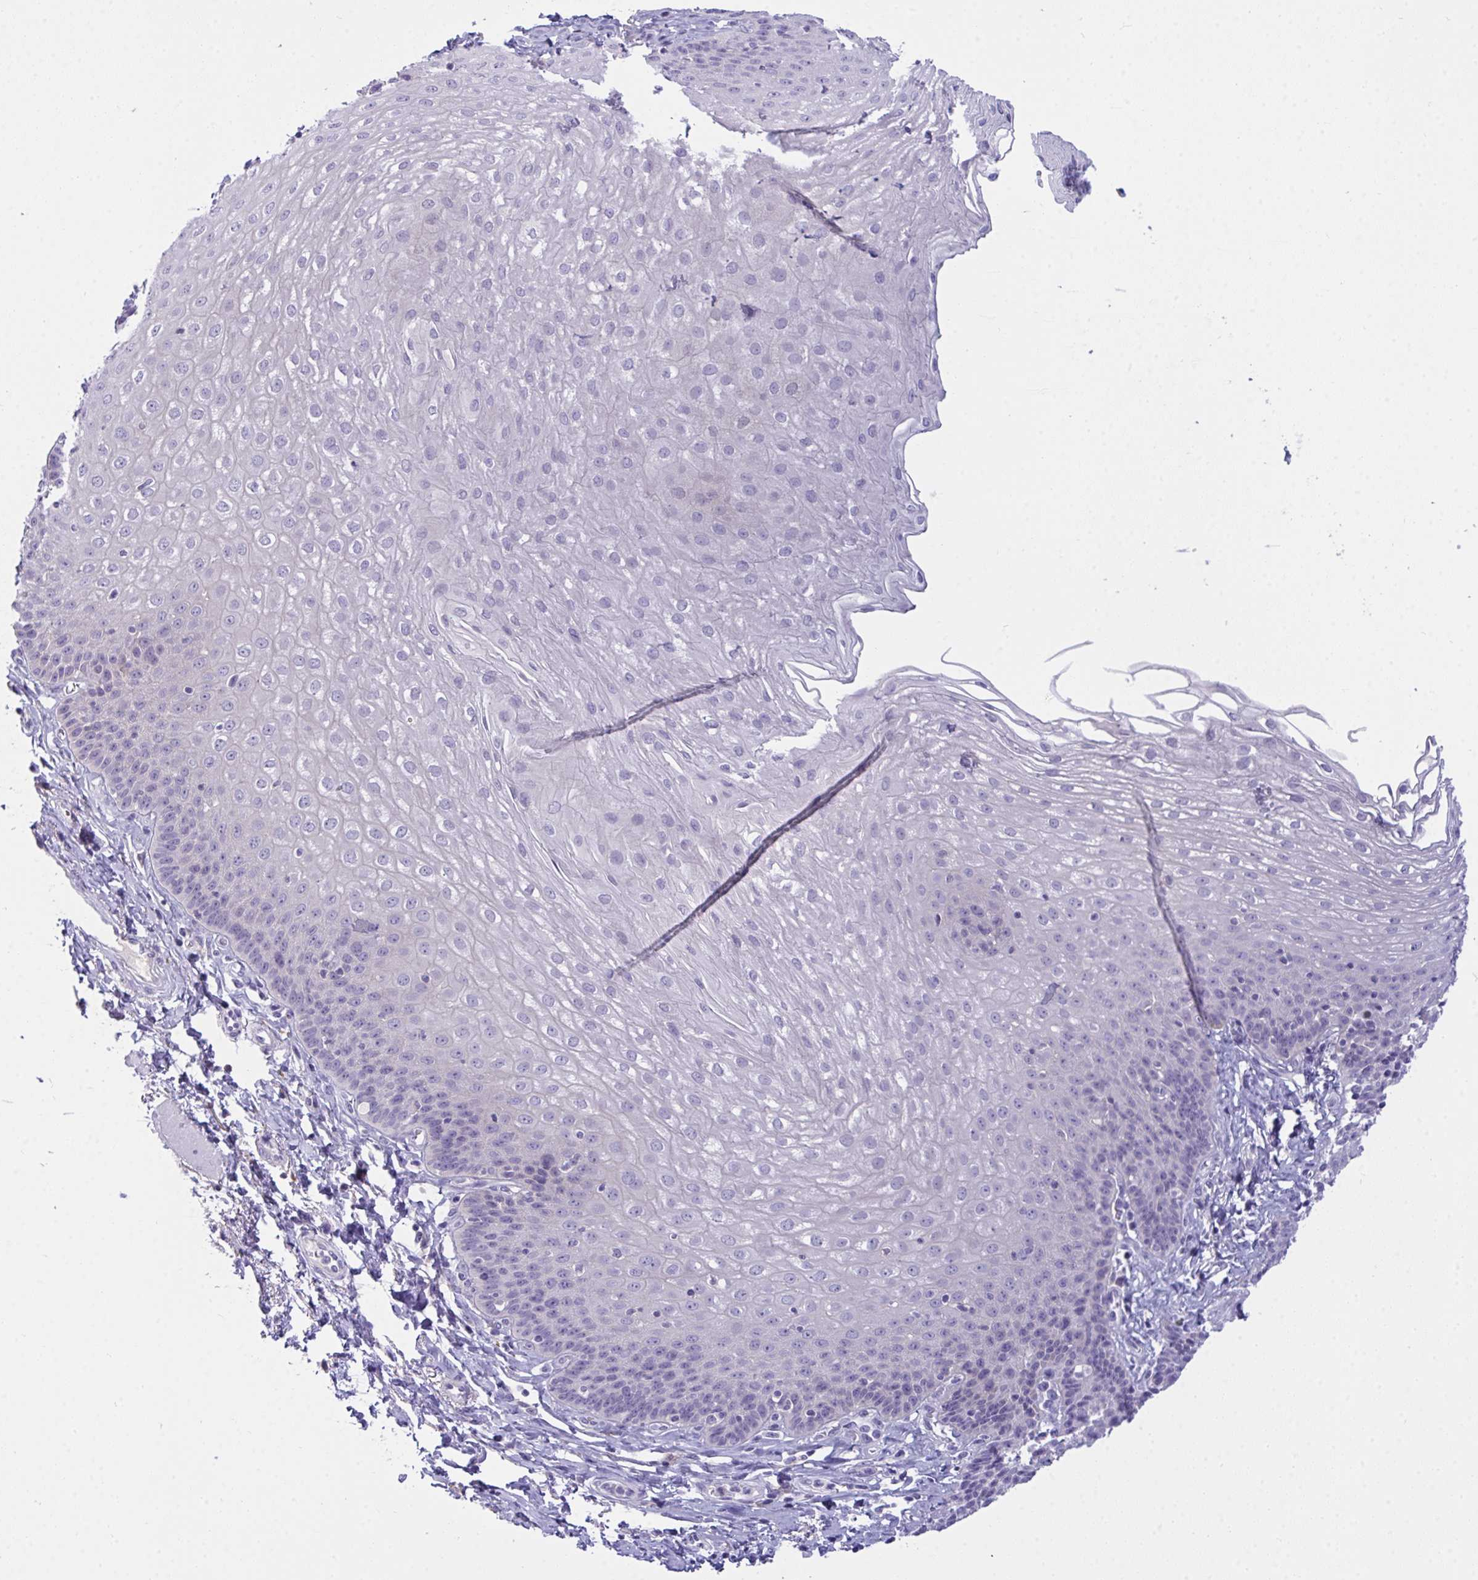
{"staining": {"intensity": "negative", "quantity": "none", "location": "none"}, "tissue": "esophagus", "cell_type": "Squamous epithelial cells", "image_type": "normal", "snomed": [{"axis": "morphology", "description": "Normal tissue, NOS"}, {"axis": "topography", "description": "Esophagus"}], "caption": "High magnification brightfield microscopy of unremarkable esophagus stained with DAB (3,3'-diaminobenzidine) (brown) and counterstained with hematoxylin (blue): squamous epithelial cells show no significant positivity. (DAB (3,3'-diaminobenzidine) immunohistochemistry (IHC), high magnification).", "gene": "SEMA6B", "patient": {"sex": "female", "age": 81}}